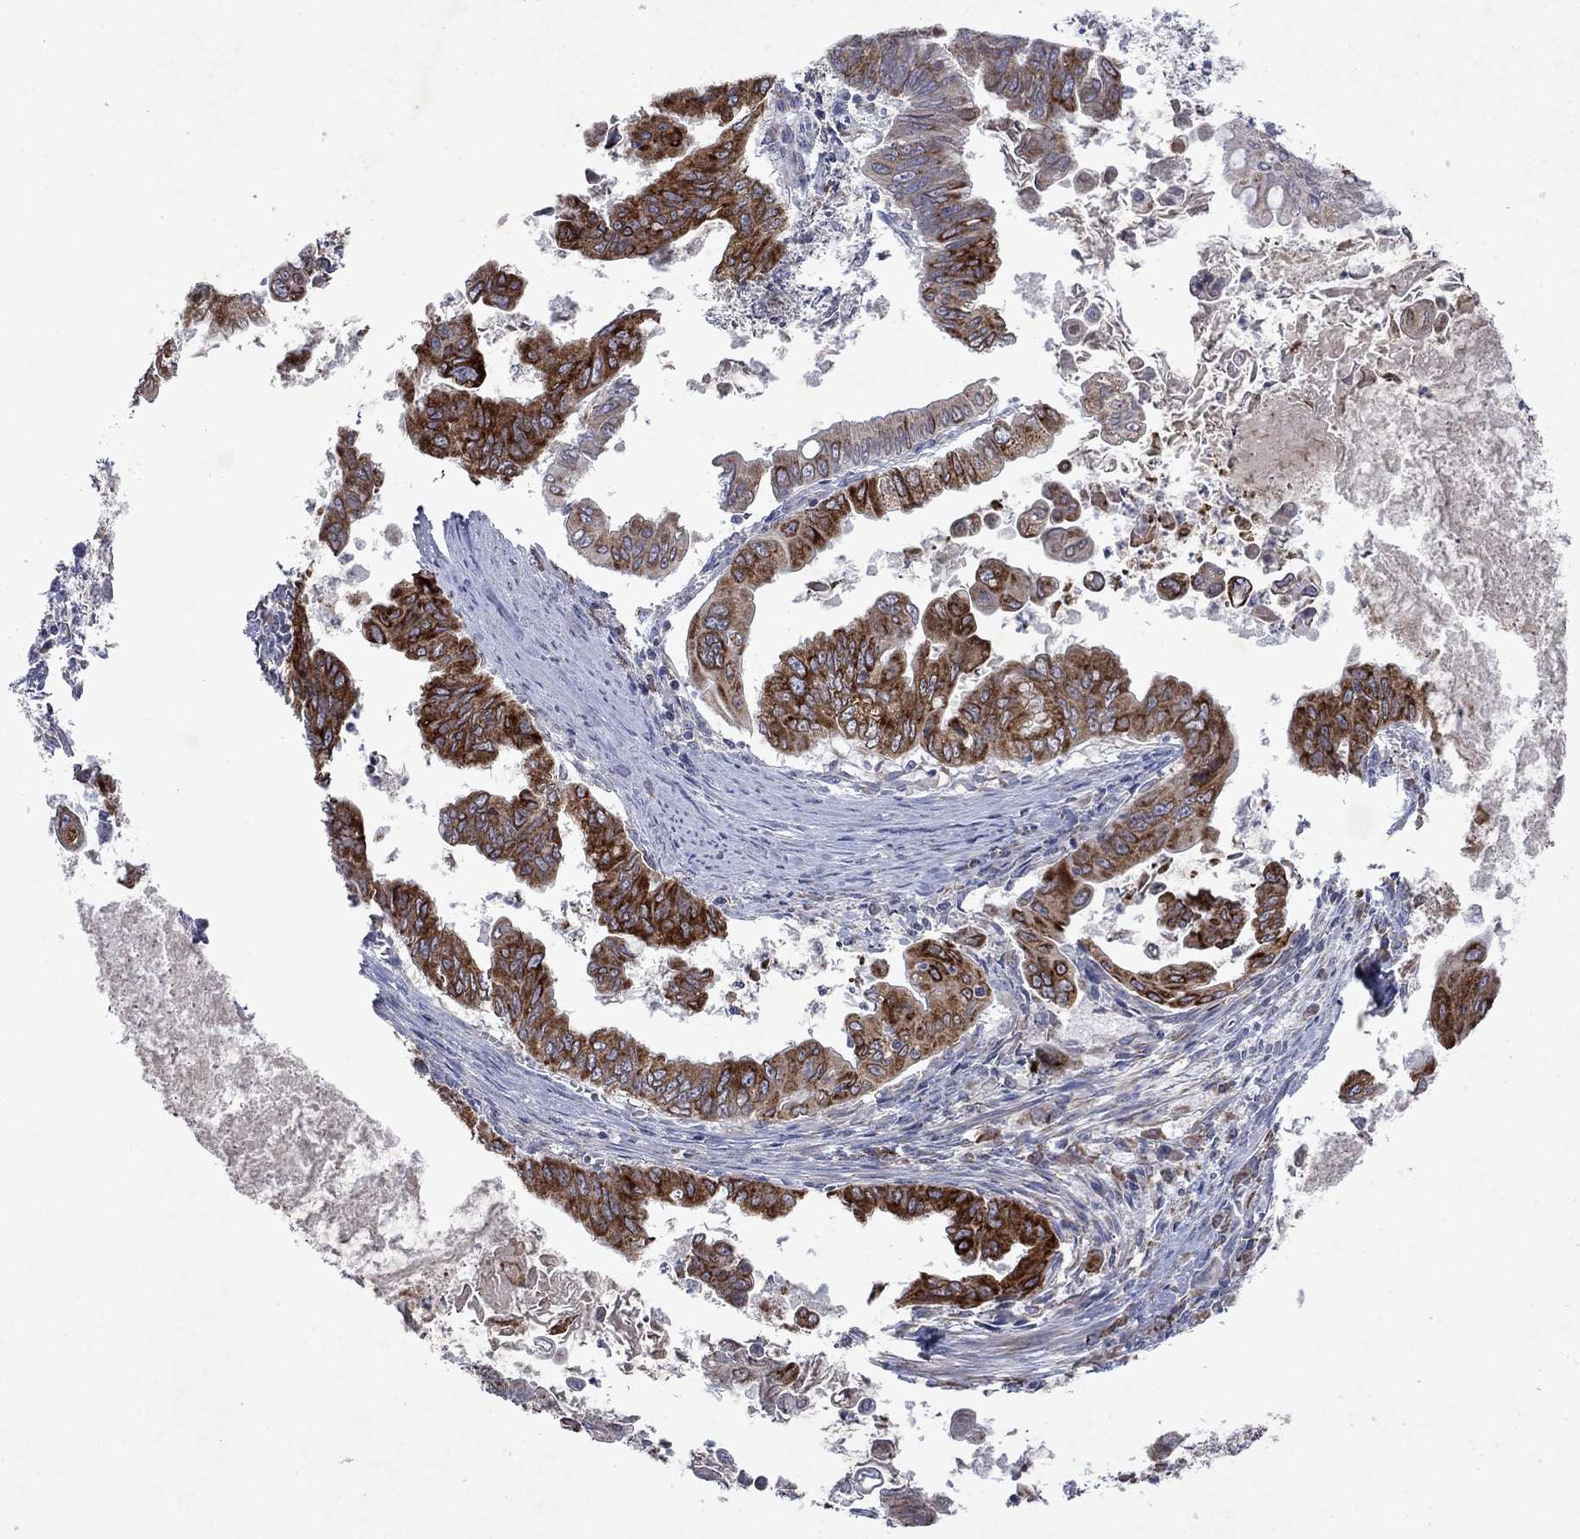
{"staining": {"intensity": "strong", "quantity": "25%-75%", "location": "cytoplasmic/membranous"}, "tissue": "stomach cancer", "cell_type": "Tumor cells", "image_type": "cancer", "snomed": [{"axis": "morphology", "description": "Adenocarcinoma, NOS"}, {"axis": "topography", "description": "Stomach, upper"}], "caption": "This image demonstrates adenocarcinoma (stomach) stained with immunohistochemistry (IHC) to label a protein in brown. The cytoplasmic/membranous of tumor cells show strong positivity for the protein. Nuclei are counter-stained blue.", "gene": "TMEM97", "patient": {"sex": "male", "age": 80}}